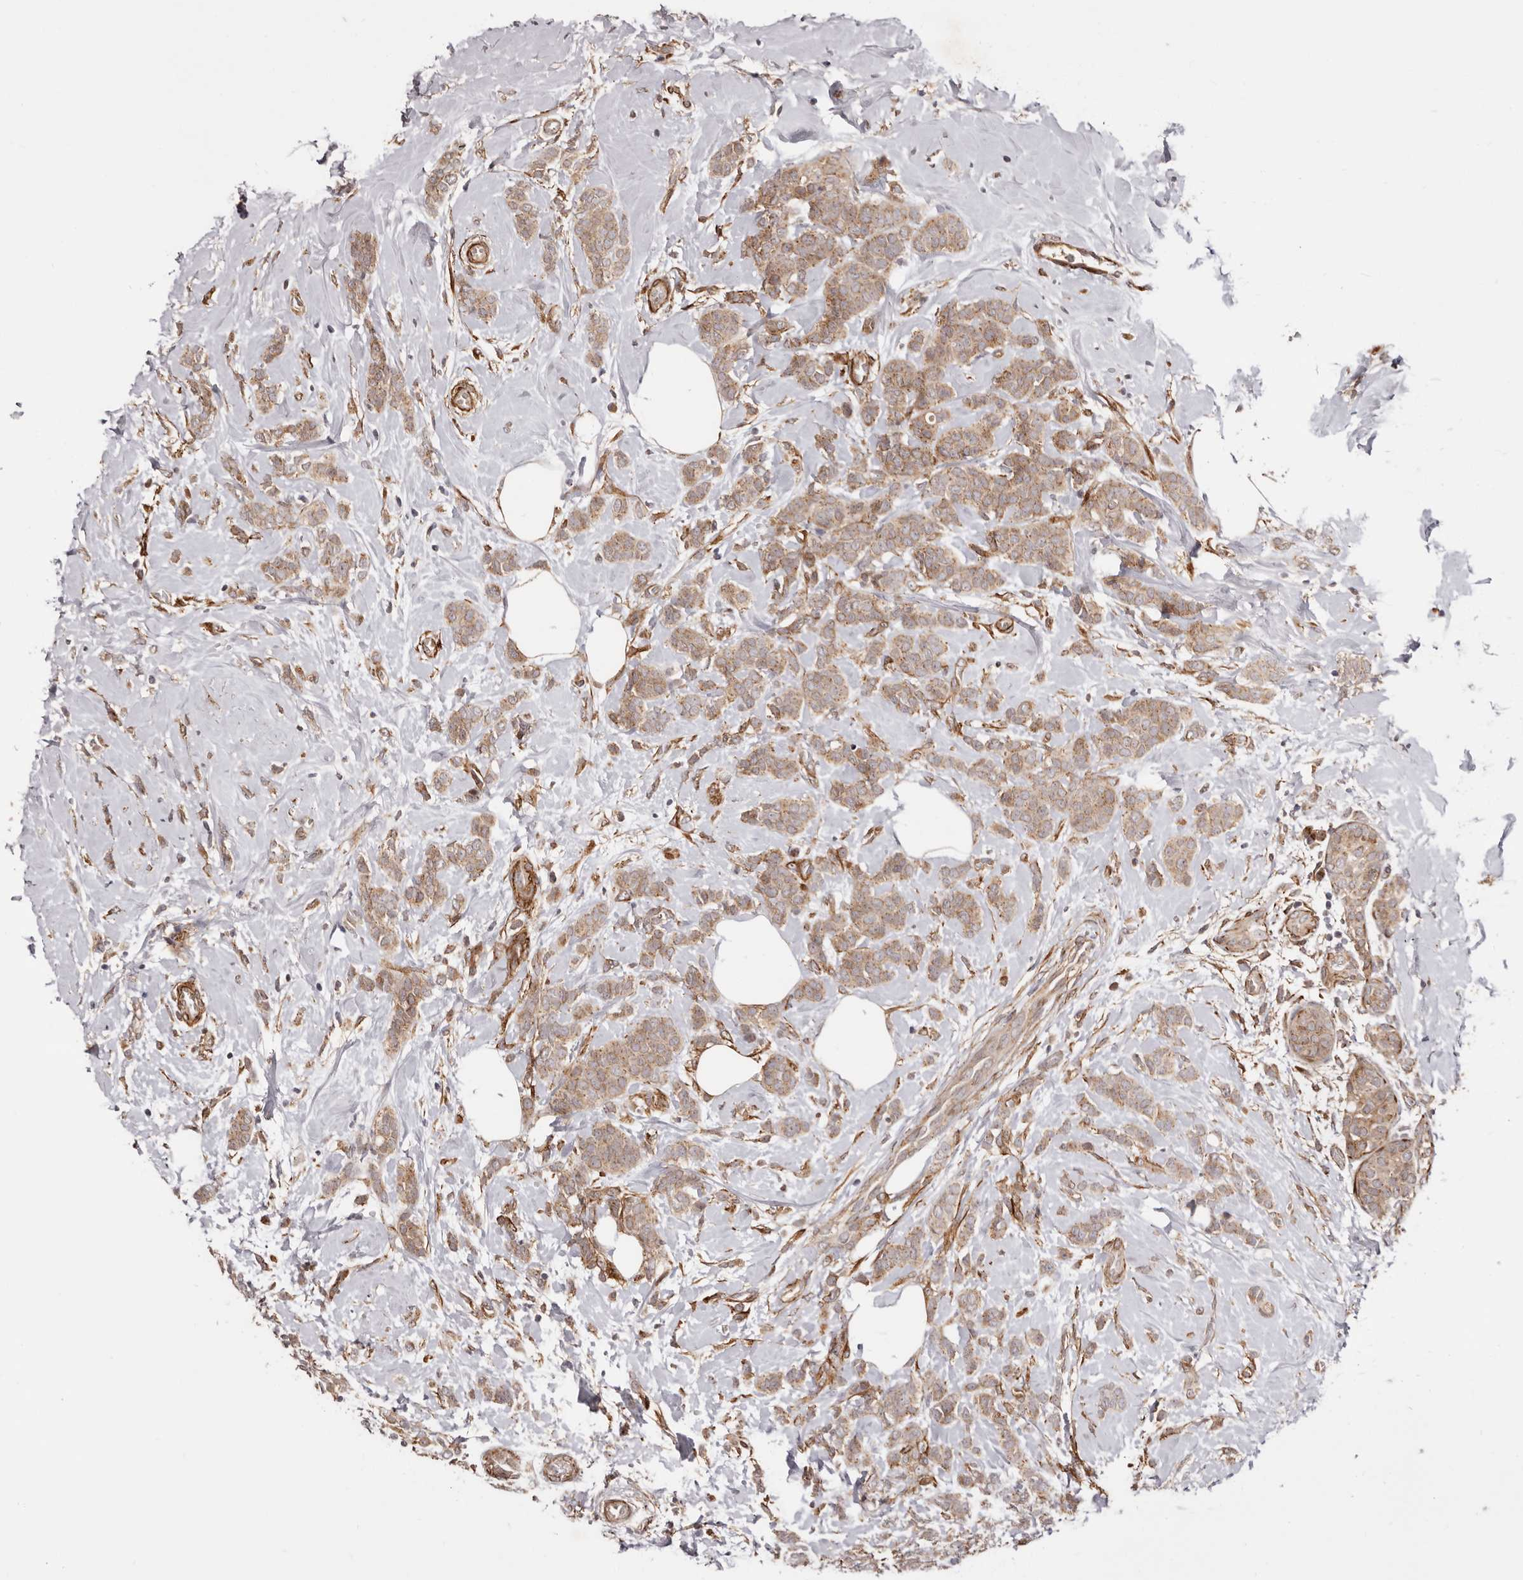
{"staining": {"intensity": "moderate", "quantity": ">75%", "location": "cytoplasmic/membranous"}, "tissue": "breast cancer", "cell_type": "Tumor cells", "image_type": "cancer", "snomed": [{"axis": "morphology", "description": "Lobular carcinoma, in situ"}, {"axis": "morphology", "description": "Lobular carcinoma"}, {"axis": "topography", "description": "Breast"}], "caption": "A micrograph of breast cancer stained for a protein shows moderate cytoplasmic/membranous brown staining in tumor cells.", "gene": "MICAL2", "patient": {"sex": "female", "age": 41}}